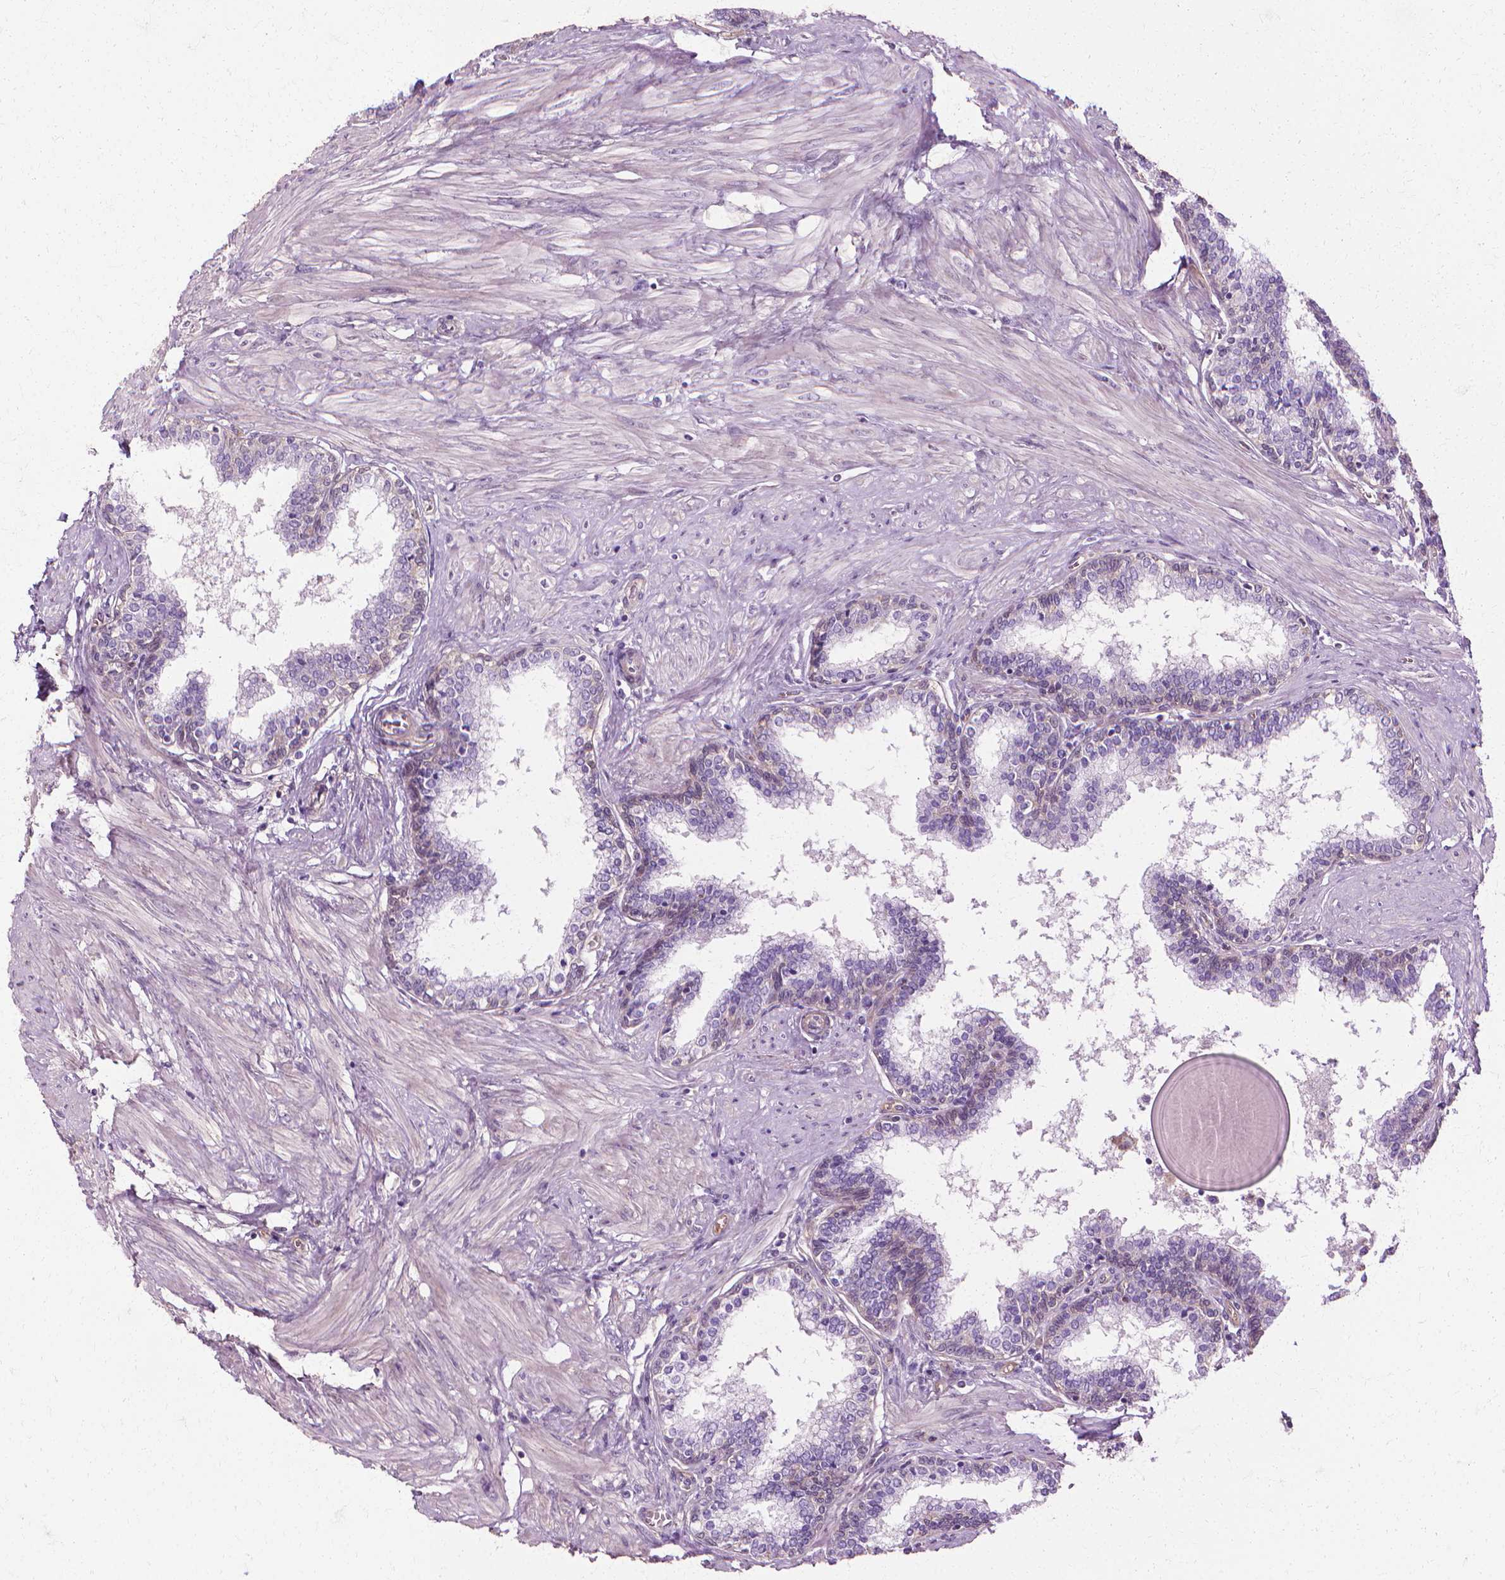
{"staining": {"intensity": "weak", "quantity": "<25%", "location": "cytoplasmic/membranous"}, "tissue": "prostate", "cell_type": "Glandular cells", "image_type": "normal", "snomed": [{"axis": "morphology", "description": "Normal tissue, NOS"}, {"axis": "topography", "description": "Prostate"}], "caption": "Protein analysis of normal prostate displays no significant positivity in glandular cells.", "gene": "CFAP157", "patient": {"sex": "male", "age": 55}}